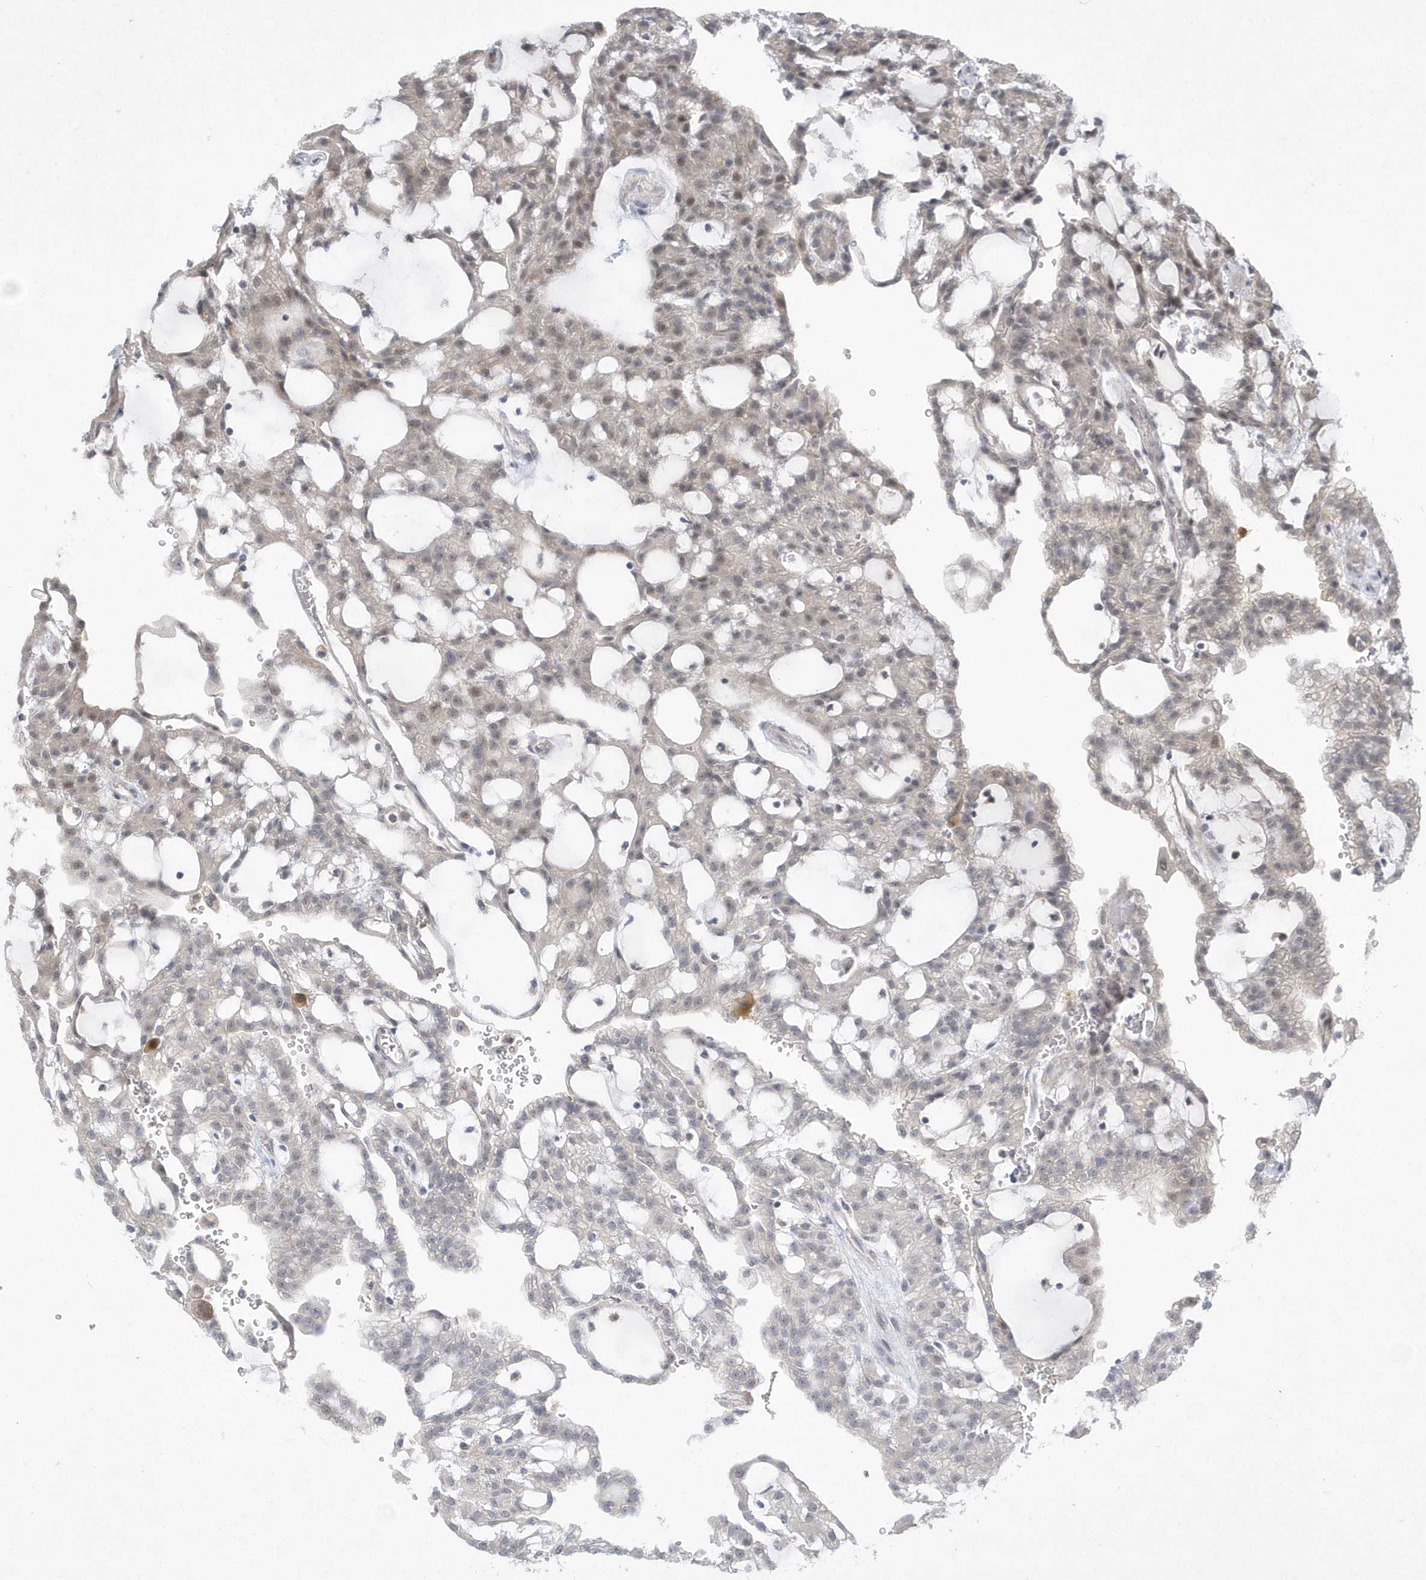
{"staining": {"intensity": "weak", "quantity": "<25%", "location": "nuclear"}, "tissue": "renal cancer", "cell_type": "Tumor cells", "image_type": "cancer", "snomed": [{"axis": "morphology", "description": "Adenocarcinoma, NOS"}, {"axis": "topography", "description": "Kidney"}], "caption": "Image shows no protein expression in tumor cells of renal cancer (adenocarcinoma) tissue. Nuclei are stained in blue.", "gene": "TSPEAR", "patient": {"sex": "male", "age": 63}}